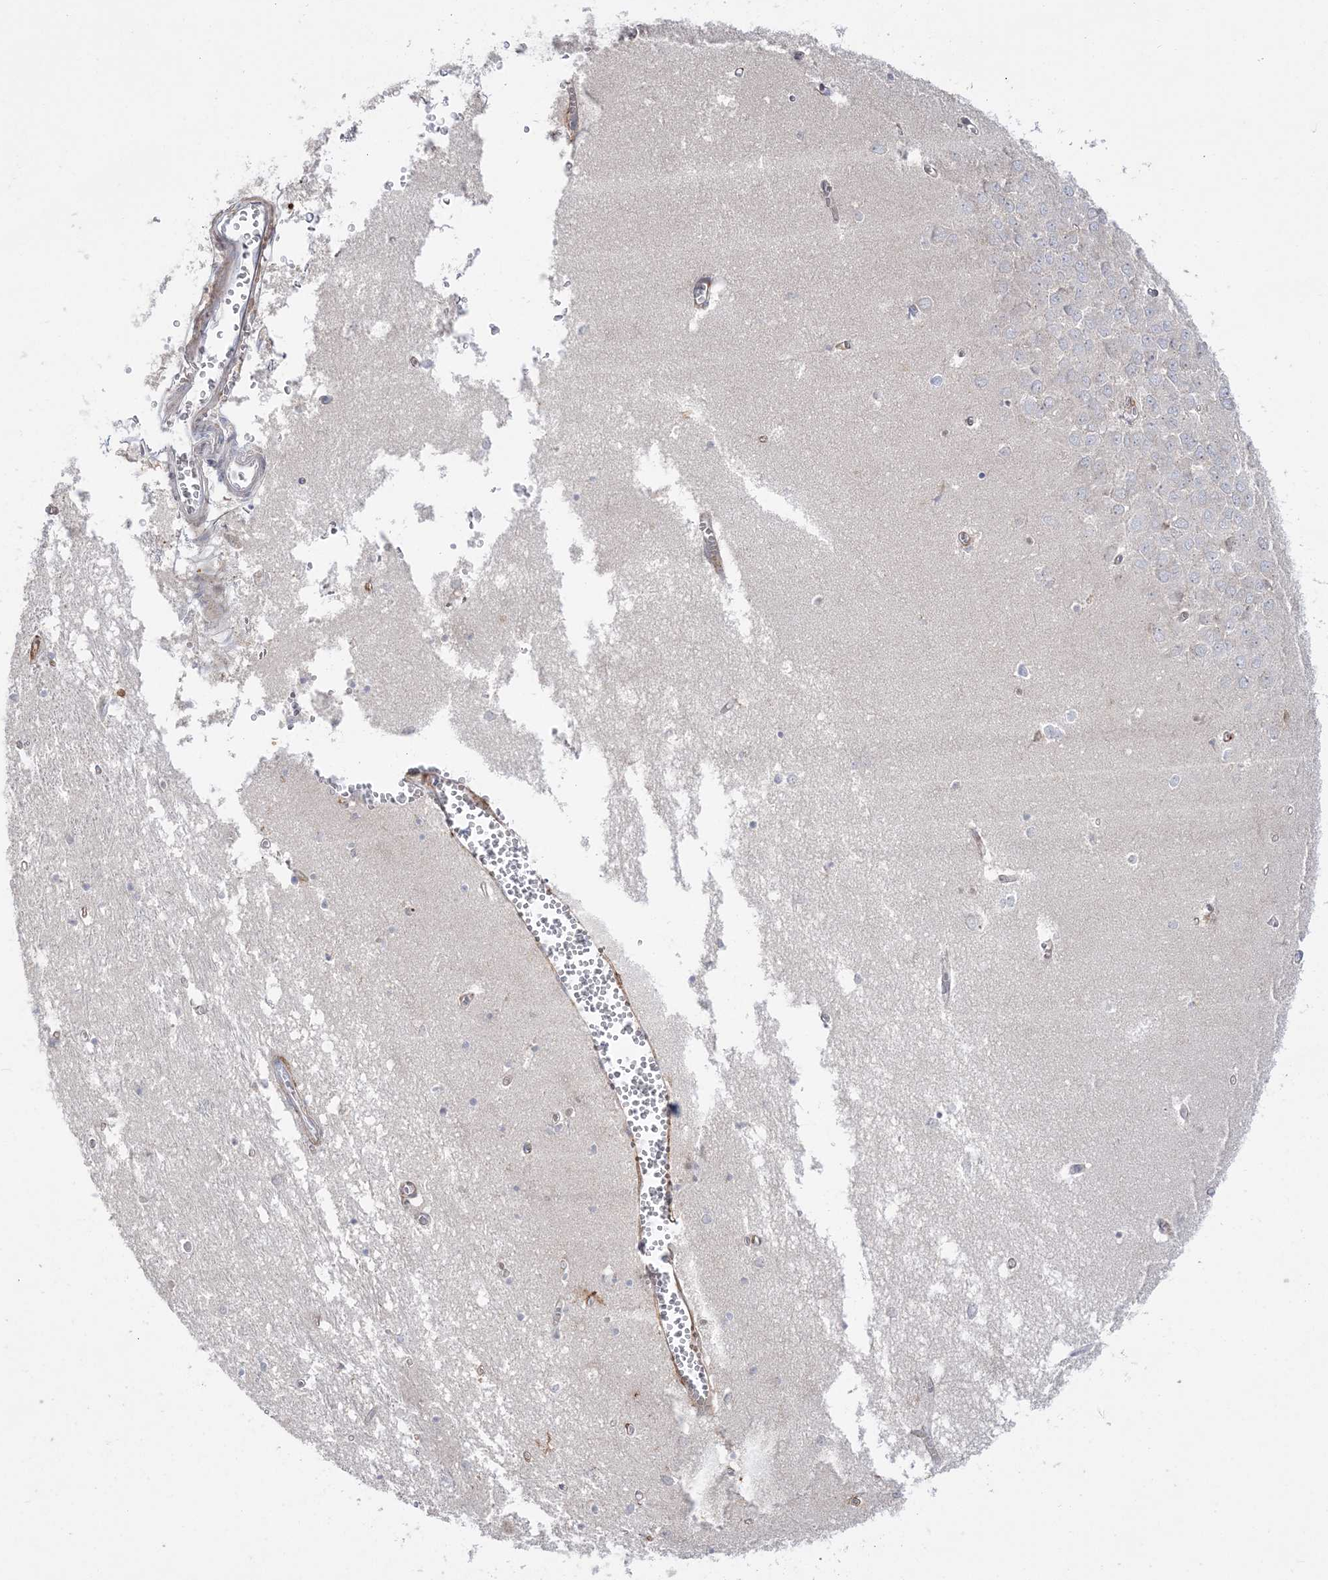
{"staining": {"intensity": "negative", "quantity": "none", "location": "none"}, "tissue": "hippocampus", "cell_type": "Glial cells", "image_type": "normal", "snomed": [{"axis": "morphology", "description": "Normal tissue, NOS"}, {"axis": "topography", "description": "Hippocampus"}], "caption": "This is a photomicrograph of IHC staining of normal hippocampus, which shows no positivity in glial cells.", "gene": "HAAO", "patient": {"sex": "male", "age": 70}}